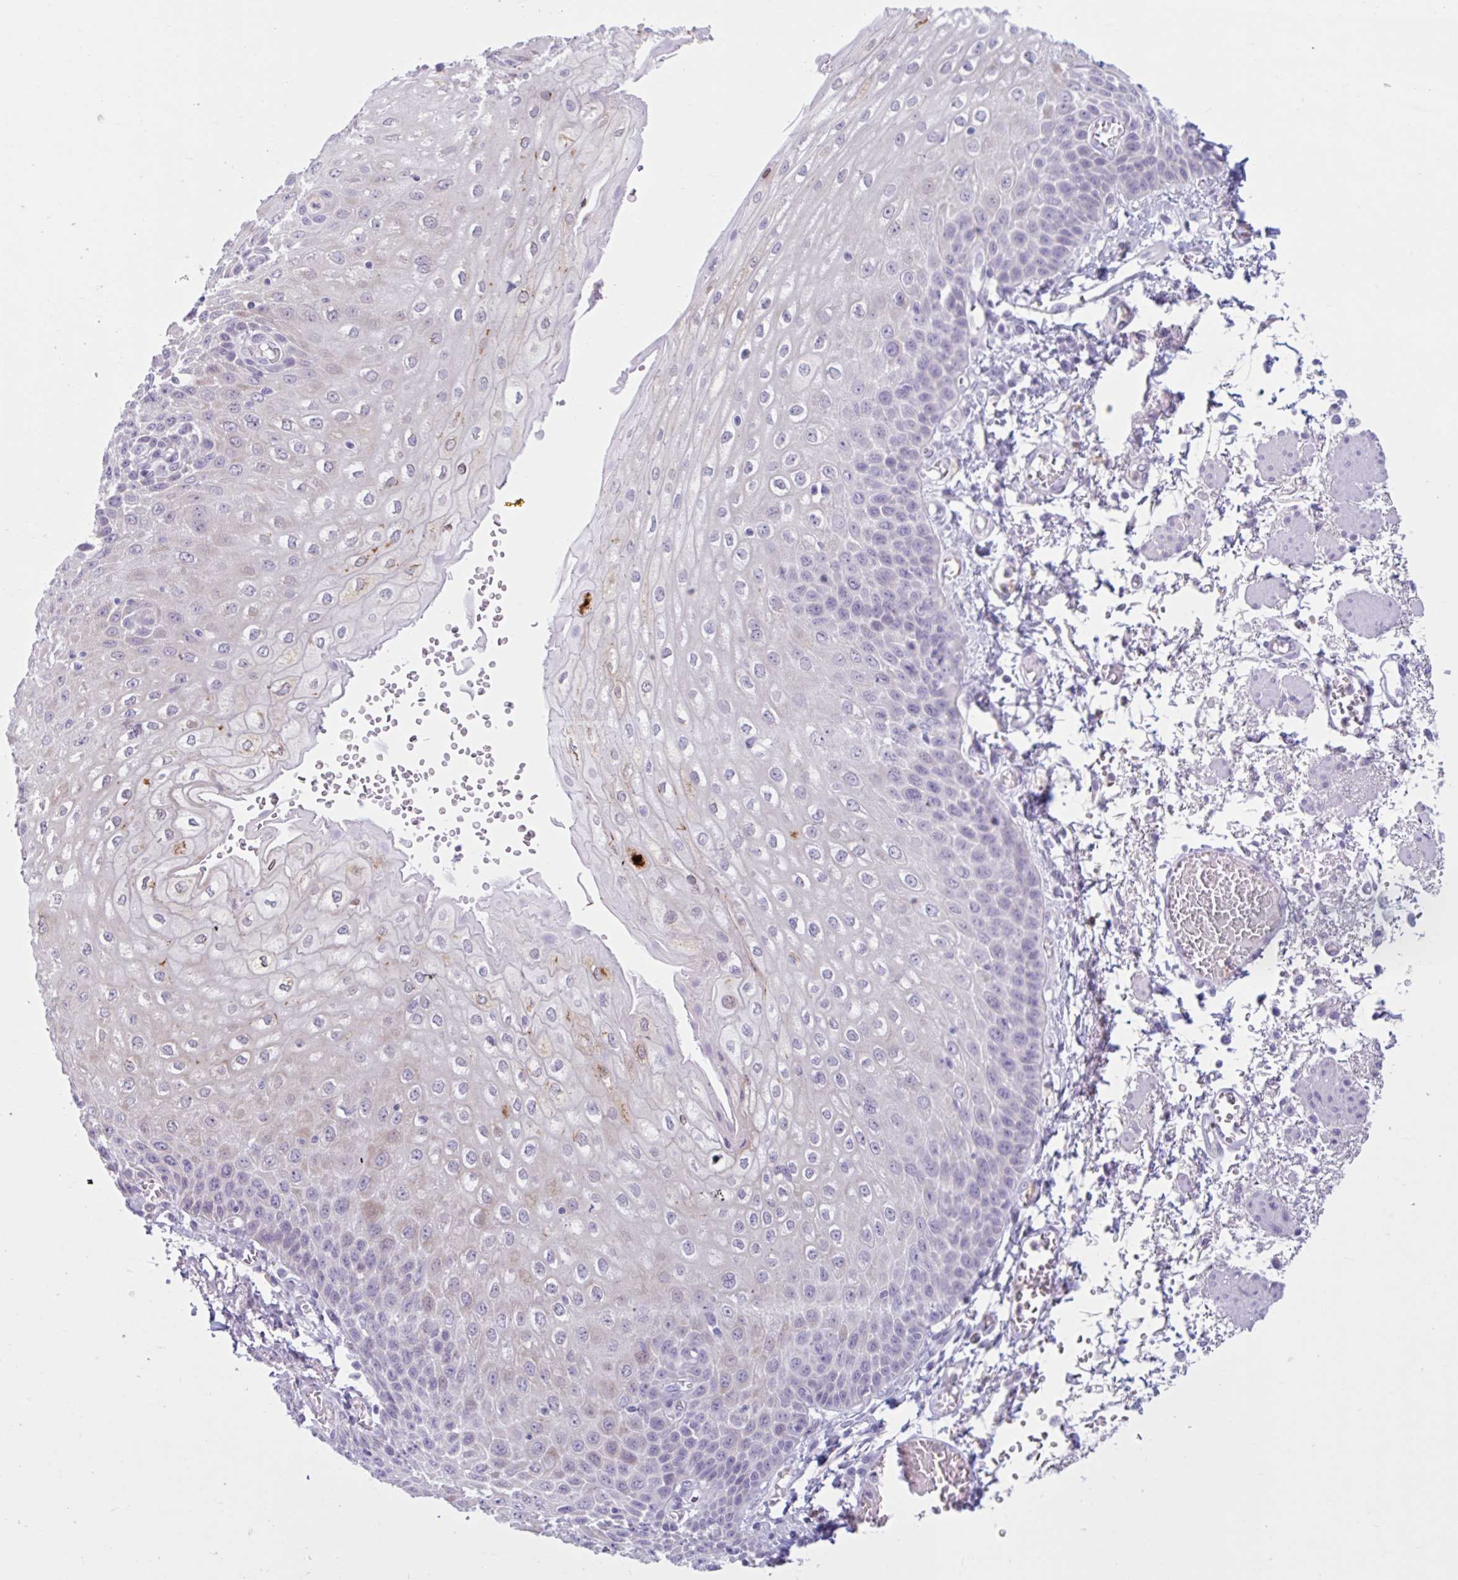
{"staining": {"intensity": "weak", "quantity": "<25%", "location": "cytoplasmic/membranous"}, "tissue": "esophagus", "cell_type": "Squamous epithelial cells", "image_type": "normal", "snomed": [{"axis": "morphology", "description": "Normal tissue, NOS"}, {"axis": "morphology", "description": "Adenocarcinoma, NOS"}, {"axis": "topography", "description": "Esophagus"}], "caption": "The histopathology image reveals no staining of squamous epithelial cells in normal esophagus. (Stains: DAB immunohistochemistry with hematoxylin counter stain, Microscopy: brightfield microscopy at high magnification).", "gene": "CEP120", "patient": {"sex": "male", "age": 81}}